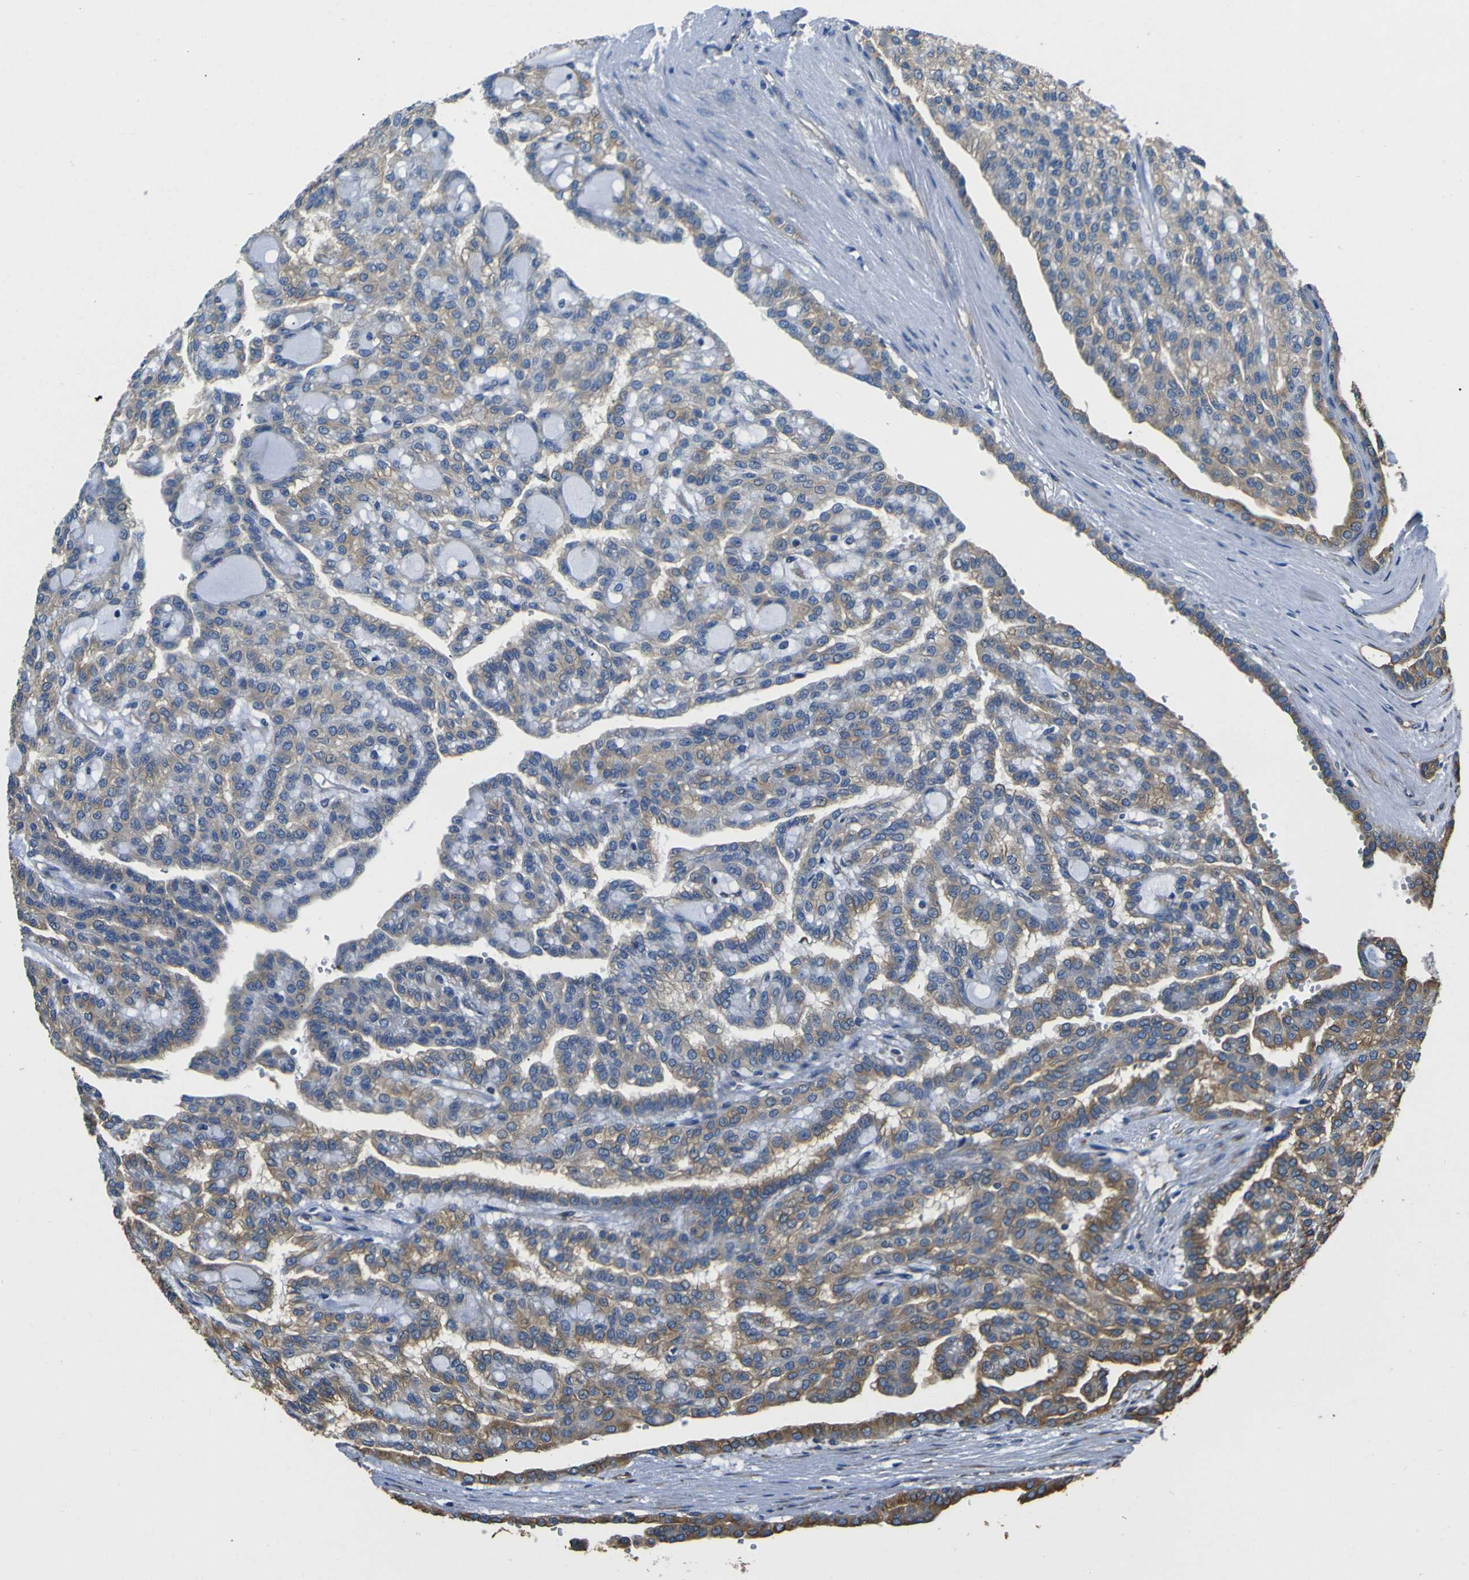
{"staining": {"intensity": "moderate", "quantity": ">75%", "location": "cytoplasmic/membranous"}, "tissue": "renal cancer", "cell_type": "Tumor cells", "image_type": "cancer", "snomed": [{"axis": "morphology", "description": "Adenocarcinoma, NOS"}, {"axis": "topography", "description": "Kidney"}], "caption": "This micrograph demonstrates immunohistochemistry staining of human renal cancer, with medium moderate cytoplasmic/membranous expression in approximately >75% of tumor cells.", "gene": "TUBB", "patient": {"sex": "male", "age": 63}}